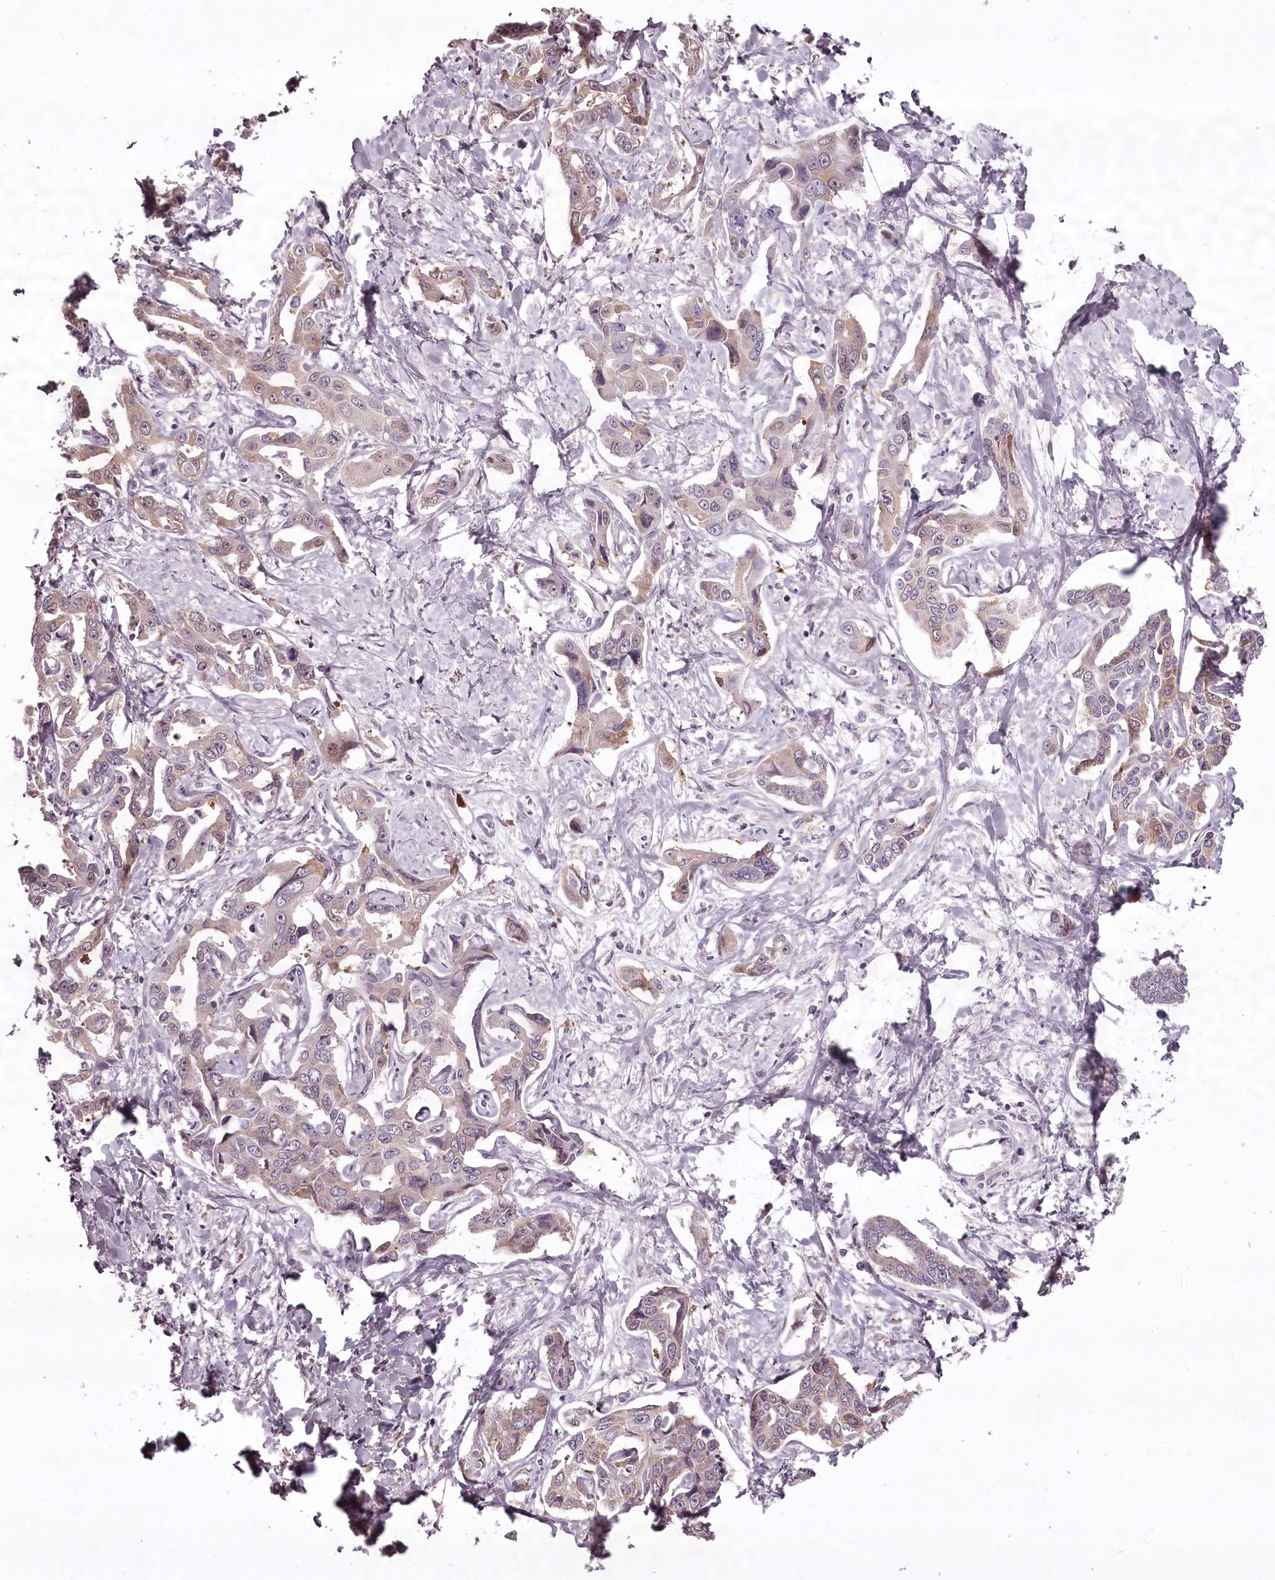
{"staining": {"intensity": "weak", "quantity": "<25%", "location": "cytoplasmic/membranous"}, "tissue": "liver cancer", "cell_type": "Tumor cells", "image_type": "cancer", "snomed": [{"axis": "morphology", "description": "Cholangiocarcinoma"}, {"axis": "topography", "description": "Liver"}], "caption": "Immunohistochemistry micrograph of human liver cholangiocarcinoma stained for a protein (brown), which reveals no expression in tumor cells. (DAB (3,3'-diaminobenzidine) IHC visualized using brightfield microscopy, high magnification).", "gene": "CCDC92", "patient": {"sex": "male", "age": 59}}